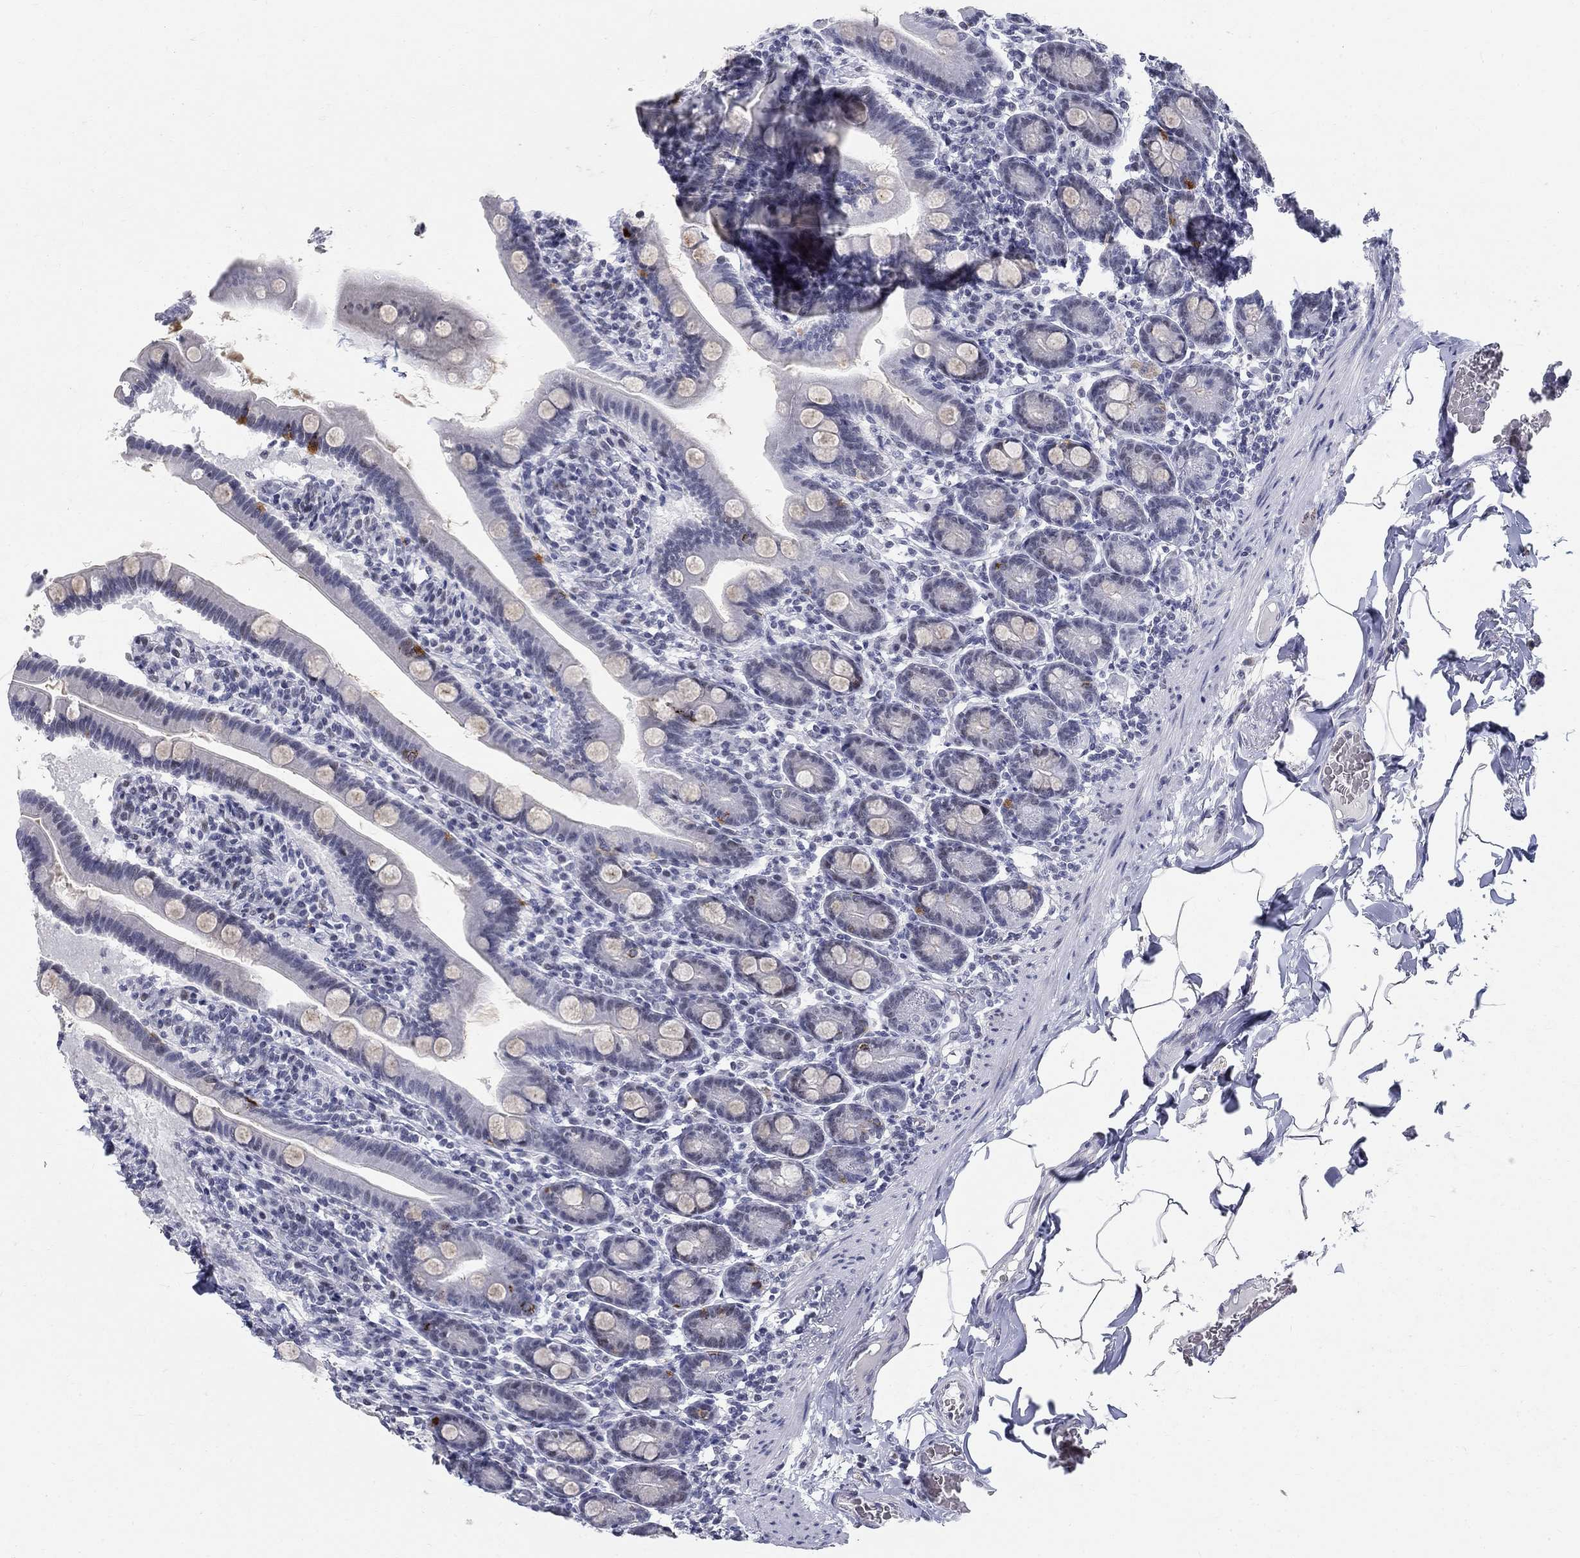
{"staining": {"intensity": "negative", "quantity": "none", "location": "none"}, "tissue": "small intestine", "cell_type": "Glandular cells", "image_type": "normal", "snomed": [{"axis": "morphology", "description": "Normal tissue, NOS"}, {"axis": "topography", "description": "Small intestine"}], "caption": "Immunohistochemistry (IHC) photomicrograph of unremarkable small intestine: human small intestine stained with DAB demonstrates no significant protein positivity in glandular cells. (DAB immunohistochemistry, high magnification).", "gene": "BHLHE22", "patient": {"sex": "male", "age": 66}}